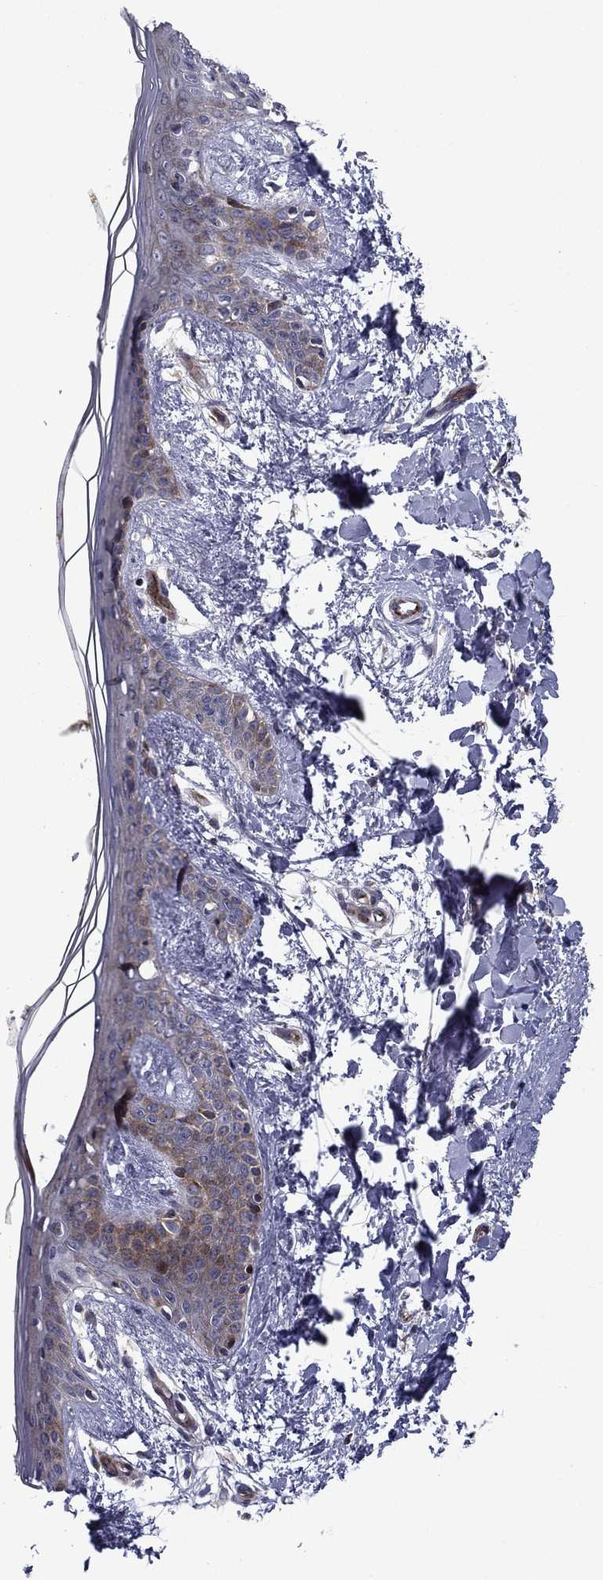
{"staining": {"intensity": "negative", "quantity": "none", "location": "none"}, "tissue": "skin", "cell_type": "Fibroblasts", "image_type": "normal", "snomed": [{"axis": "morphology", "description": "Normal tissue, NOS"}, {"axis": "topography", "description": "Skin"}], "caption": "DAB (3,3'-diaminobenzidine) immunohistochemical staining of normal human skin reveals no significant positivity in fibroblasts.", "gene": "MIOS", "patient": {"sex": "female", "age": 34}}